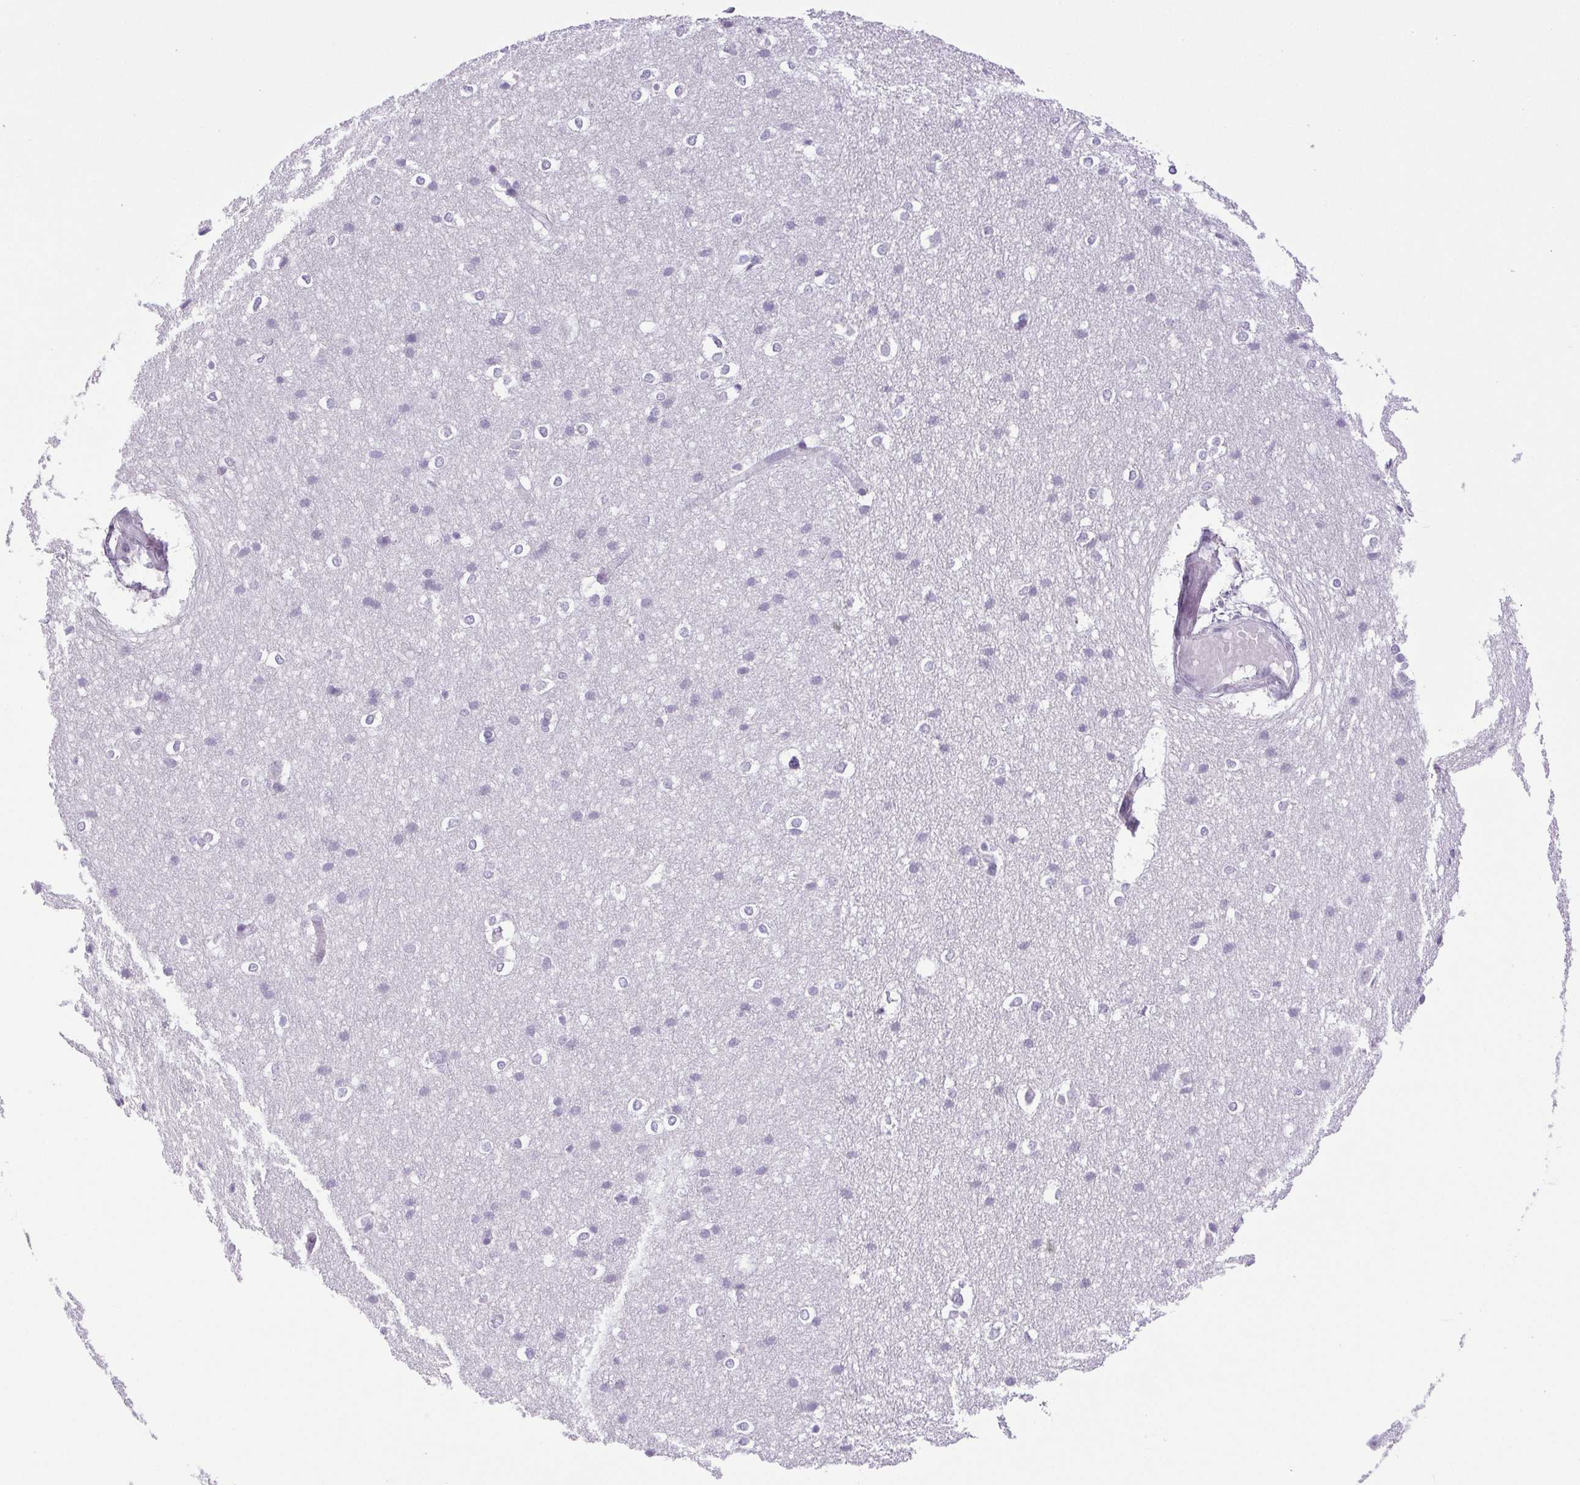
{"staining": {"intensity": "negative", "quantity": "none", "location": "none"}, "tissue": "cerebral cortex", "cell_type": "Endothelial cells", "image_type": "normal", "snomed": [{"axis": "morphology", "description": "Normal tissue, NOS"}, {"axis": "topography", "description": "Cerebral cortex"}], "caption": "A histopathology image of cerebral cortex stained for a protein exhibits no brown staining in endothelial cells.", "gene": "PAPPA2", "patient": {"sex": "male", "age": 37}}